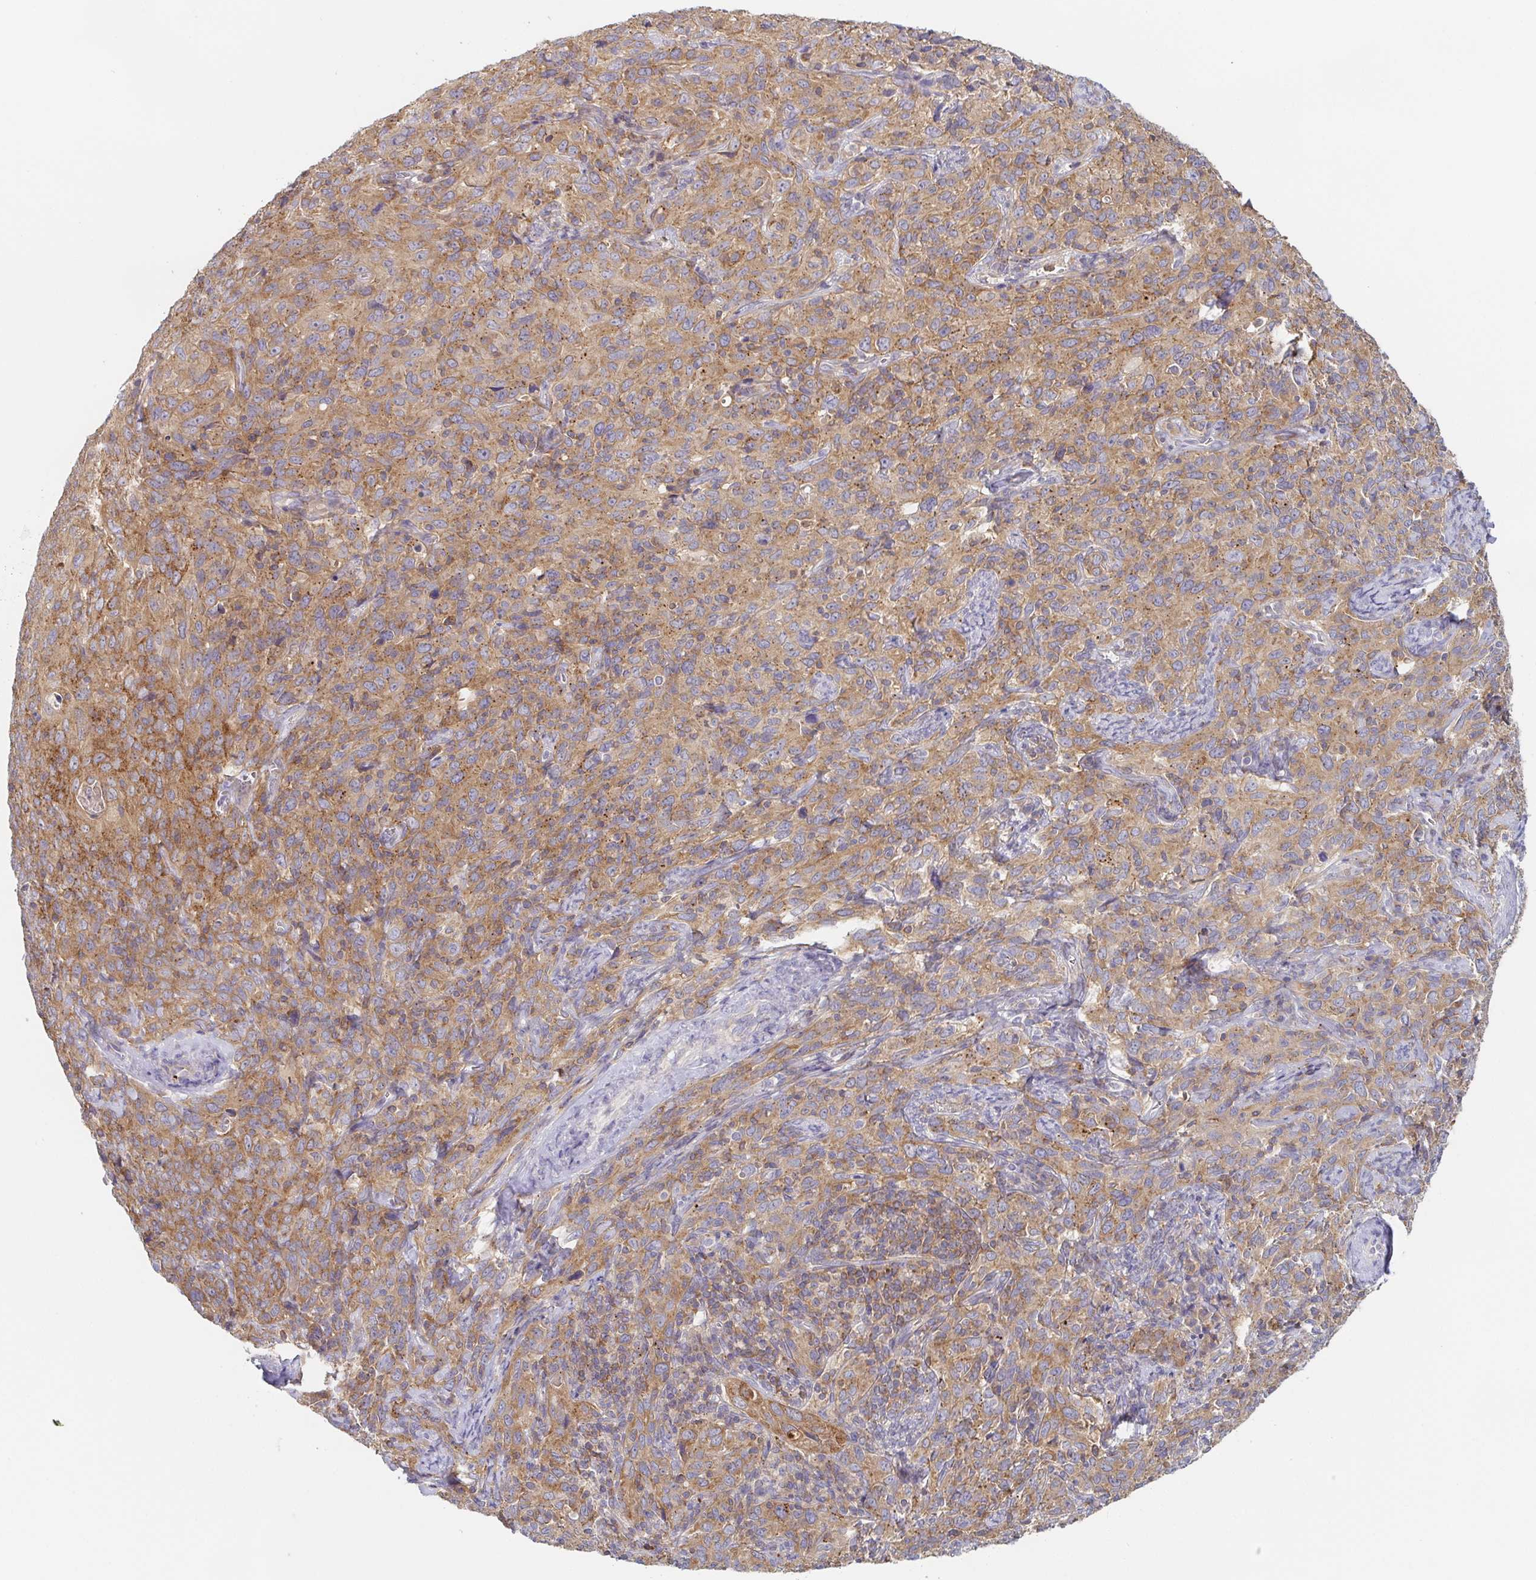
{"staining": {"intensity": "moderate", "quantity": ">75%", "location": "cytoplasmic/membranous"}, "tissue": "cervical cancer", "cell_type": "Tumor cells", "image_type": "cancer", "snomed": [{"axis": "morphology", "description": "Squamous cell carcinoma, NOS"}, {"axis": "topography", "description": "Cervix"}], "caption": "Immunohistochemistry micrograph of neoplastic tissue: cervical squamous cell carcinoma stained using immunohistochemistry shows medium levels of moderate protein expression localized specifically in the cytoplasmic/membranous of tumor cells, appearing as a cytoplasmic/membranous brown color.", "gene": "TUFT1", "patient": {"sex": "female", "age": 51}}